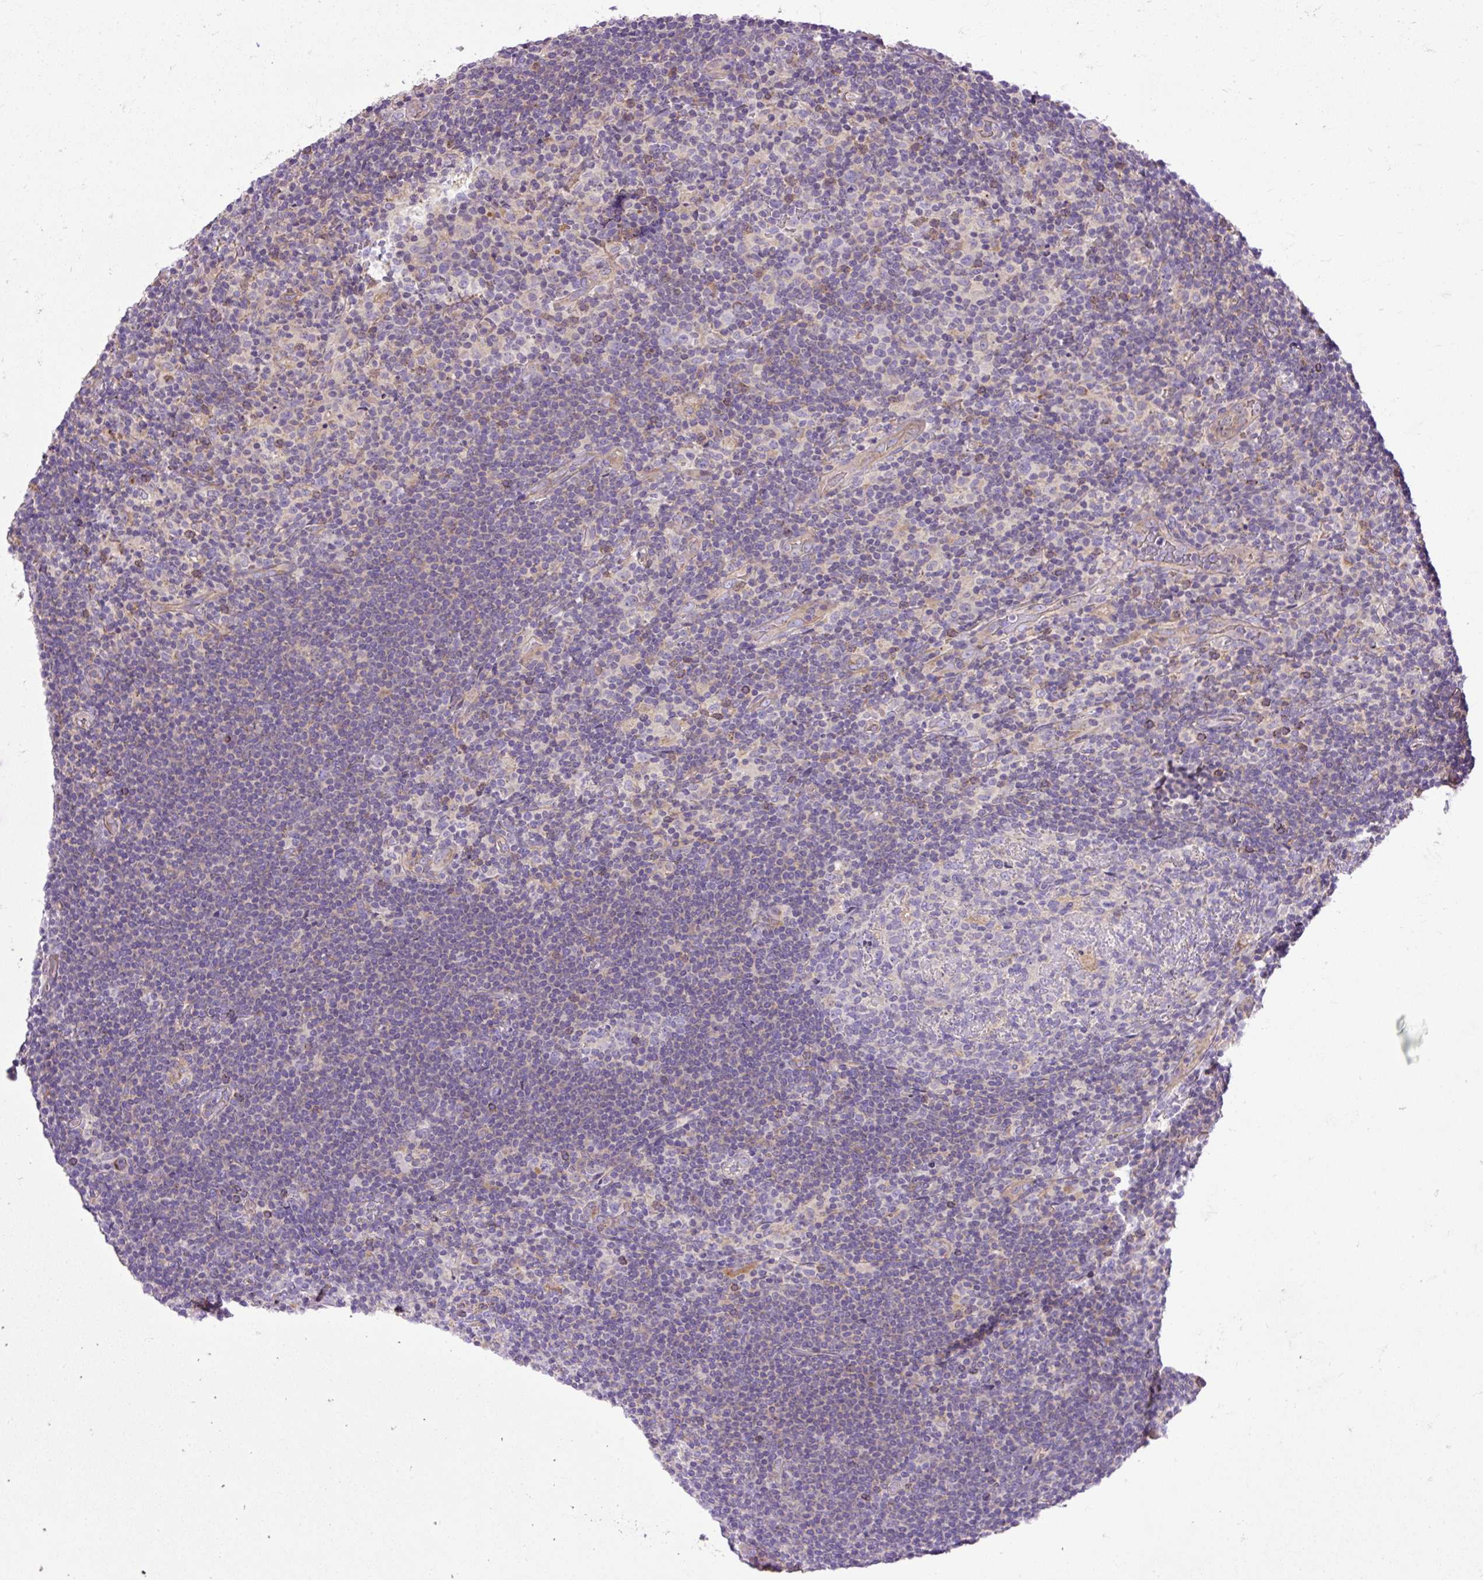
{"staining": {"intensity": "negative", "quantity": "none", "location": "none"}, "tissue": "lymphoma", "cell_type": "Tumor cells", "image_type": "cancer", "snomed": [{"axis": "morphology", "description": "Hodgkin's disease, NOS"}, {"axis": "topography", "description": "Lymph node"}], "caption": "Human Hodgkin's disease stained for a protein using immunohistochemistry (IHC) shows no staining in tumor cells.", "gene": "HEXB", "patient": {"sex": "female", "age": 57}}